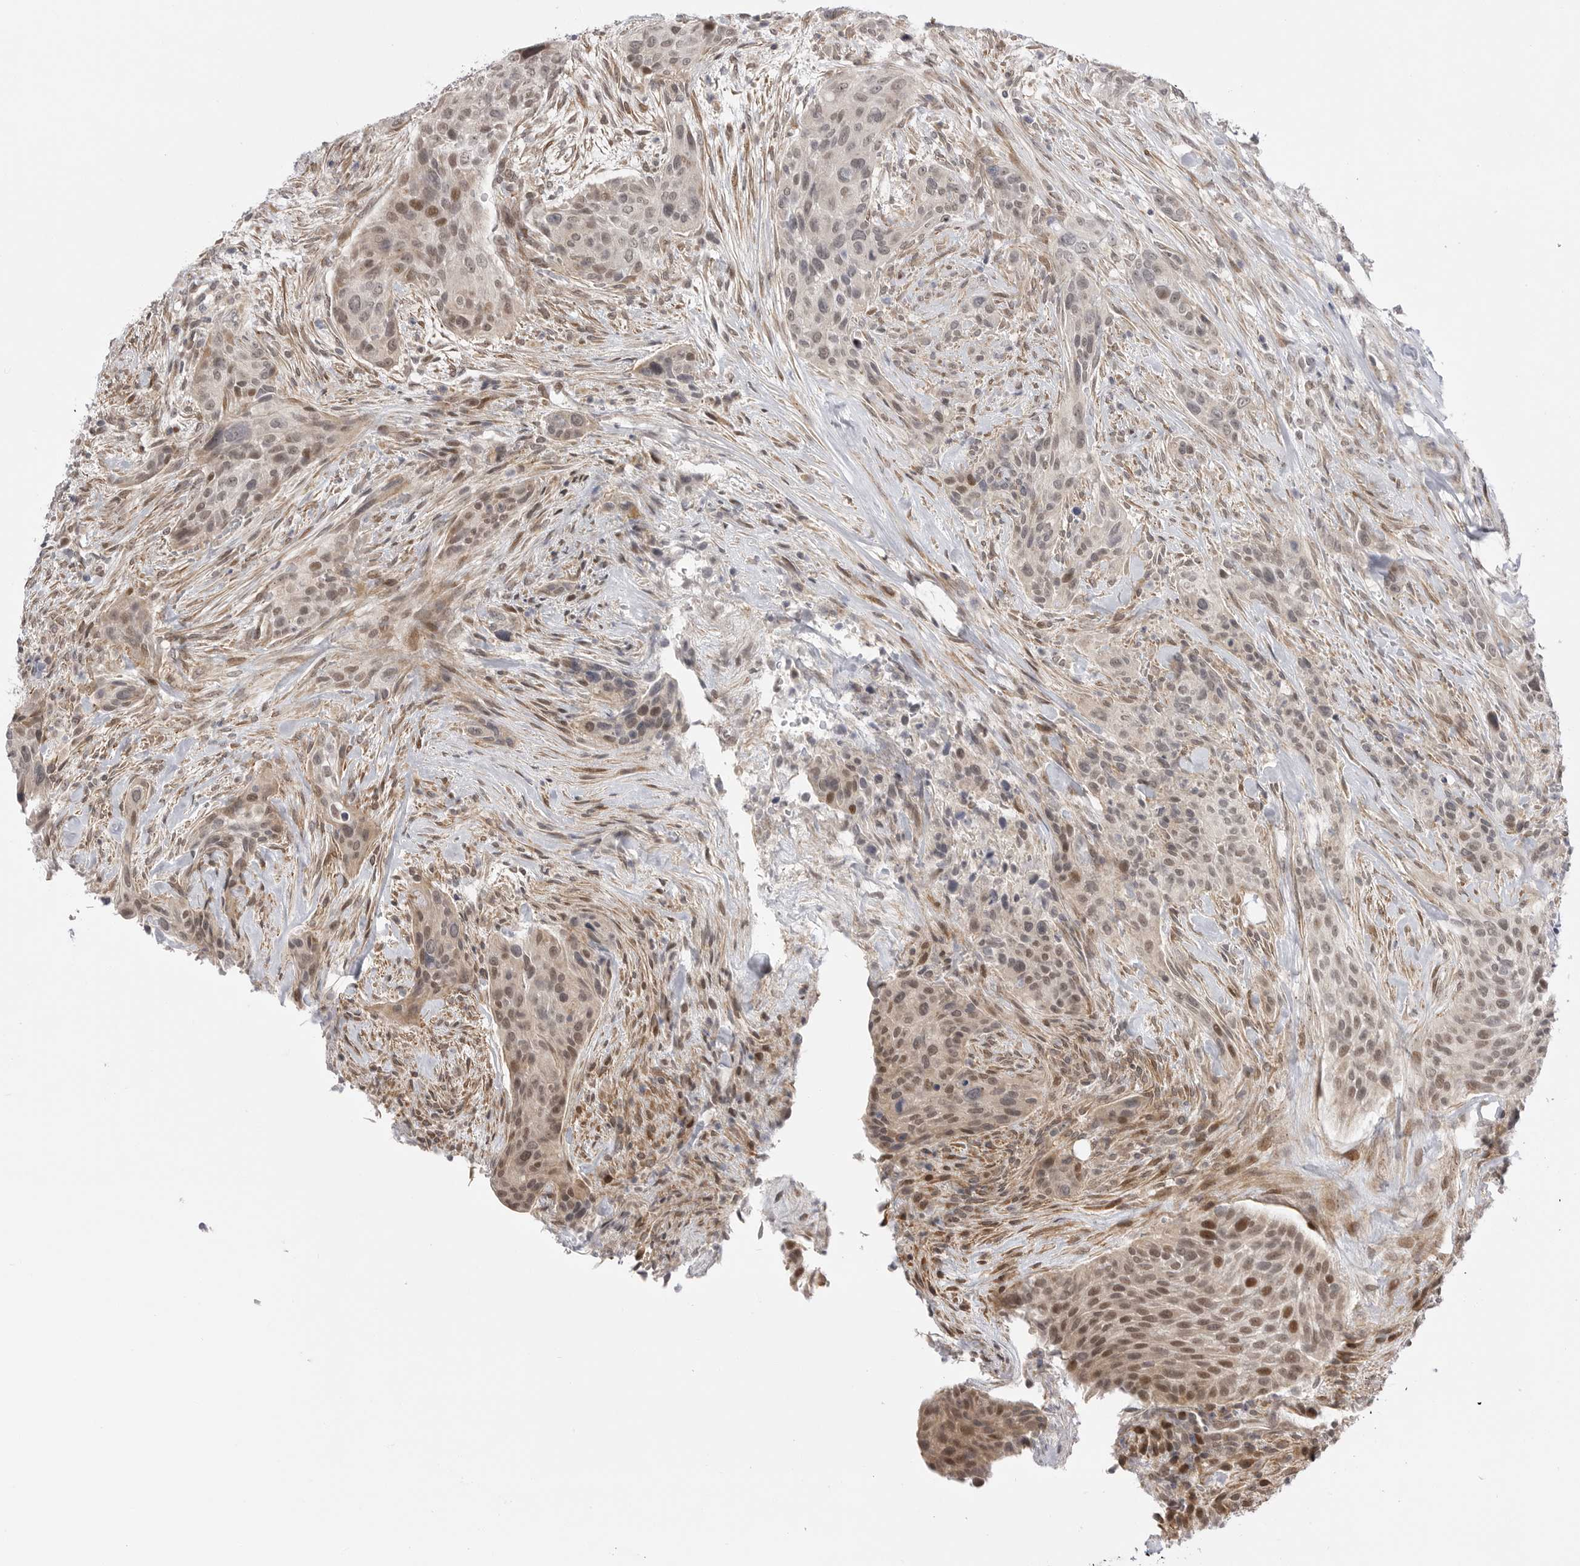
{"staining": {"intensity": "moderate", "quantity": ">75%", "location": "nuclear"}, "tissue": "urothelial cancer", "cell_type": "Tumor cells", "image_type": "cancer", "snomed": [{"axis": "morphology", "description": "Urothelial carcinoma, High grade"}, {"axis": "topography", "description": "Urinary bladder"}], "caption": "An IHC photomicrograph of tumor tissue is shown. Protein staining in brown labels moderate nuclear positivity in urothelial cancer within tumor cells.", "gene": "GGT6", "patient": {"sex": "male", "age": 35}}